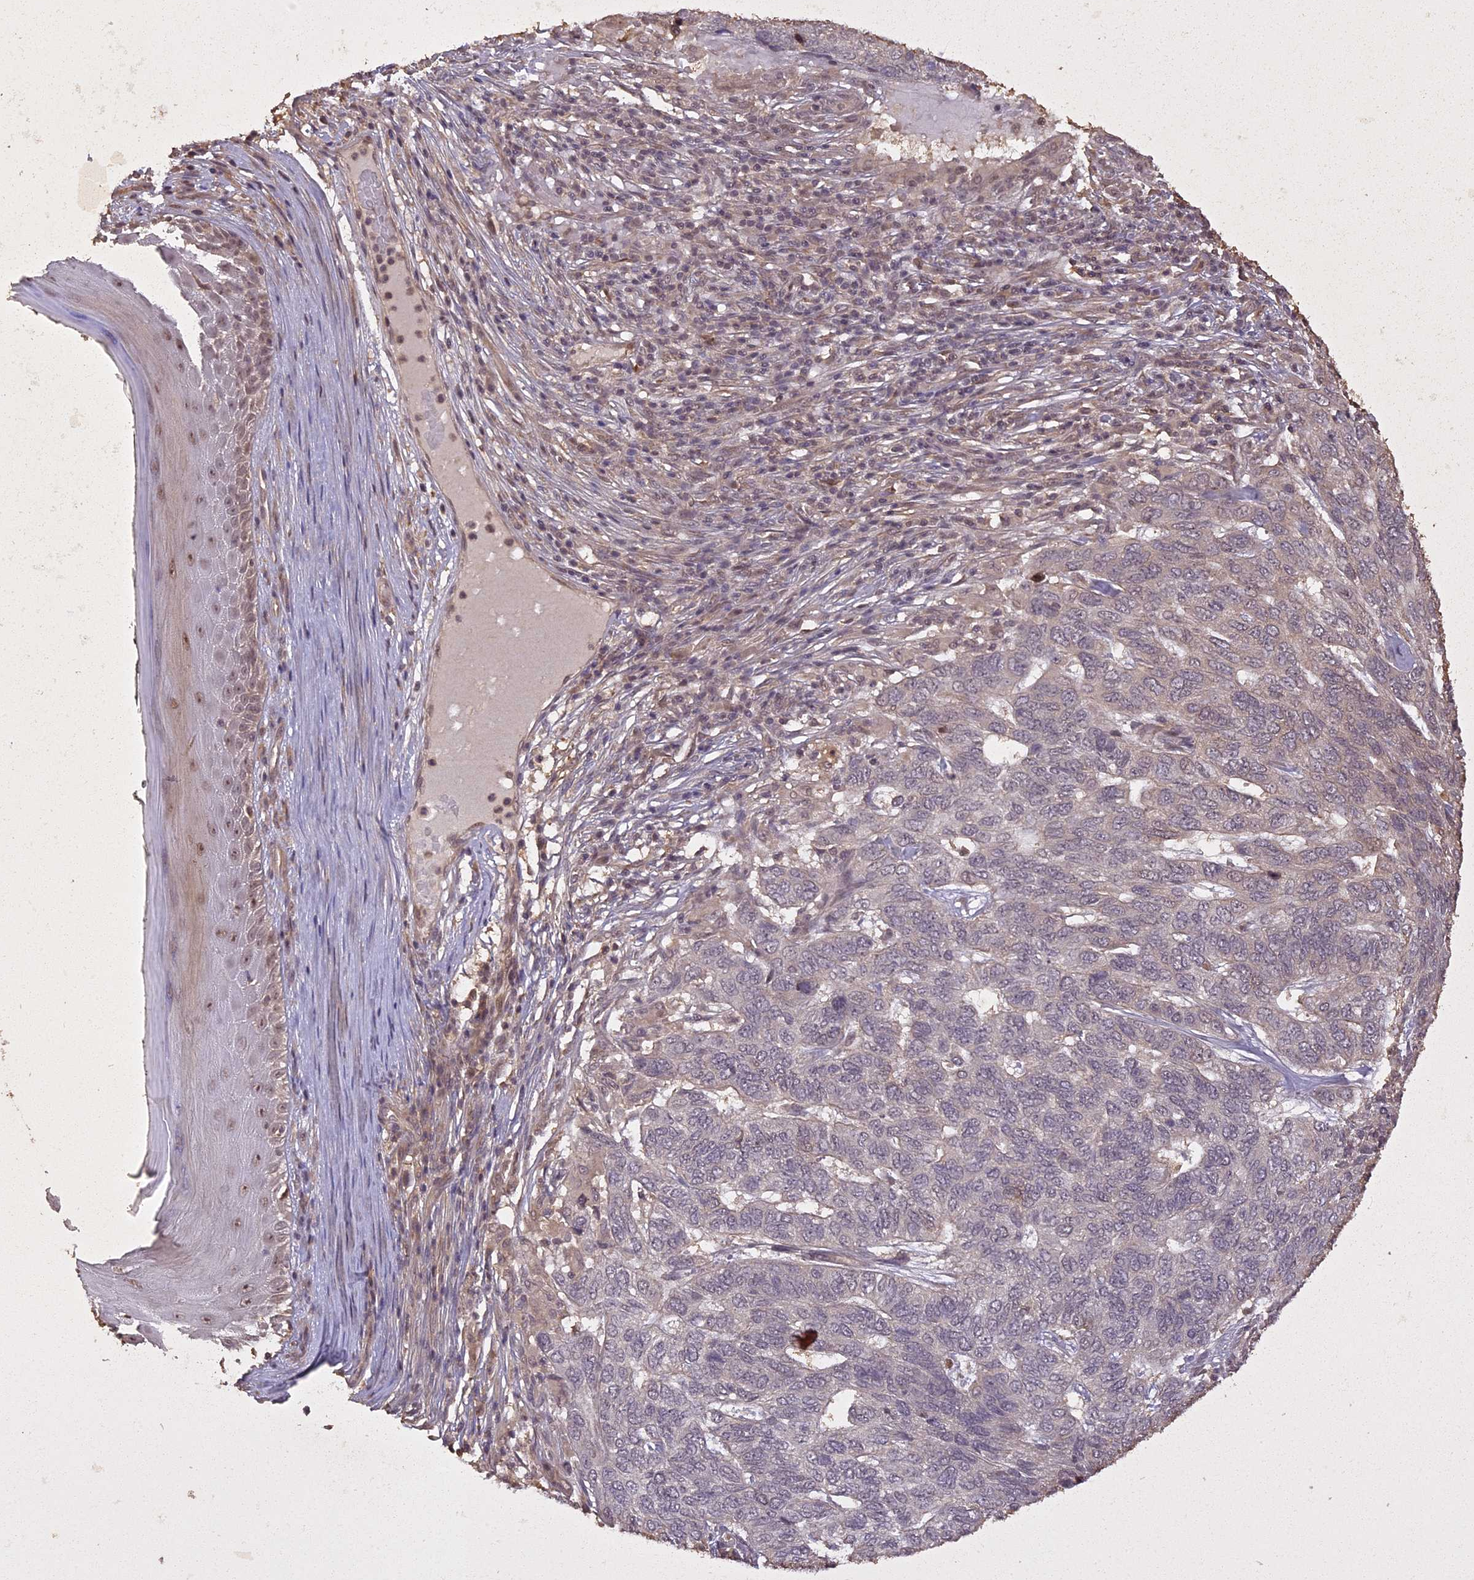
{"staining": {"intensity": "negative", "quantity": "none", "location": "none"}, "tissue": "skin cancer", "cell_type": "Tumor cells", "image_type": "cancer", "snomed": [{"axis": "morphology", "description": "Basal cell carcinoma"}, {"axis": "topography", "description": "Skin"}], "caption": "Immunohistochemistry (IHC) image of basal cell carcinoma (skin) stained for a protein (brown), which exhibits no positivity in tumor cells. (Immunohistochemistry (IHC), brightfield microscopy, high magnification).", "gene": "LIN37", "patient": {"sex": "female", "age": 65}}